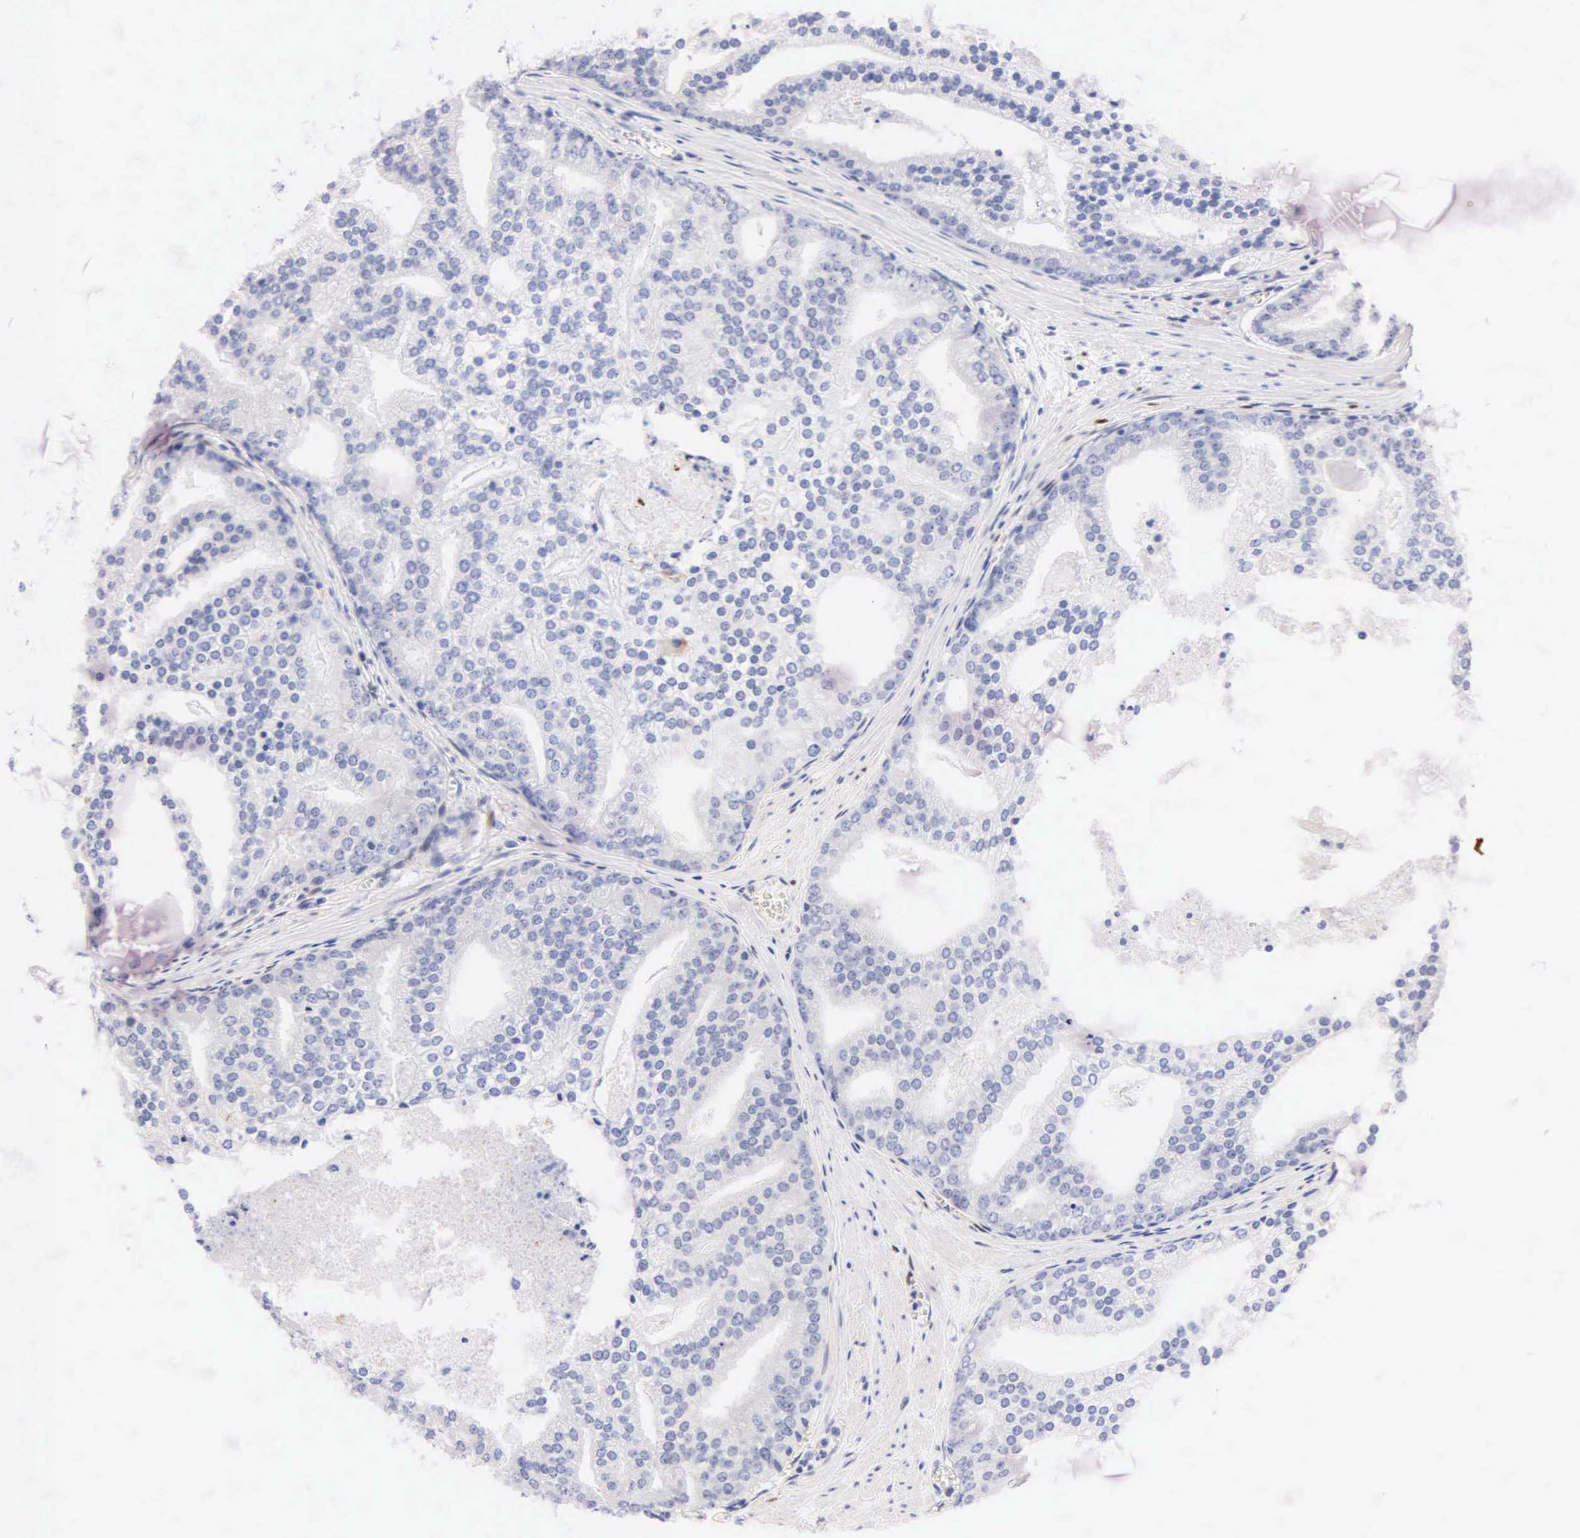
{"staining": {"intensity": "negative", "quantity": "none", "location": "none"}, "tissue": "prostate cancer", "cell_type": "Tumor cells", "image_type": "cancer", "snomed": [{"axis": "morphology", "description": "Adenocarcinoma, High grade"}, {"axis": "topography", "description": "Prostate"}], "caption": "Micrograph shows no protein expression in tumor cells of prostate cancer (high-grade adenocarcinoma) tissue. The staining is performed using DAB brown chromogen with nuclei counter-stained in using hematoxylin.", "gene": "PGR", "patient": {"sex": "male", "age": 56}}